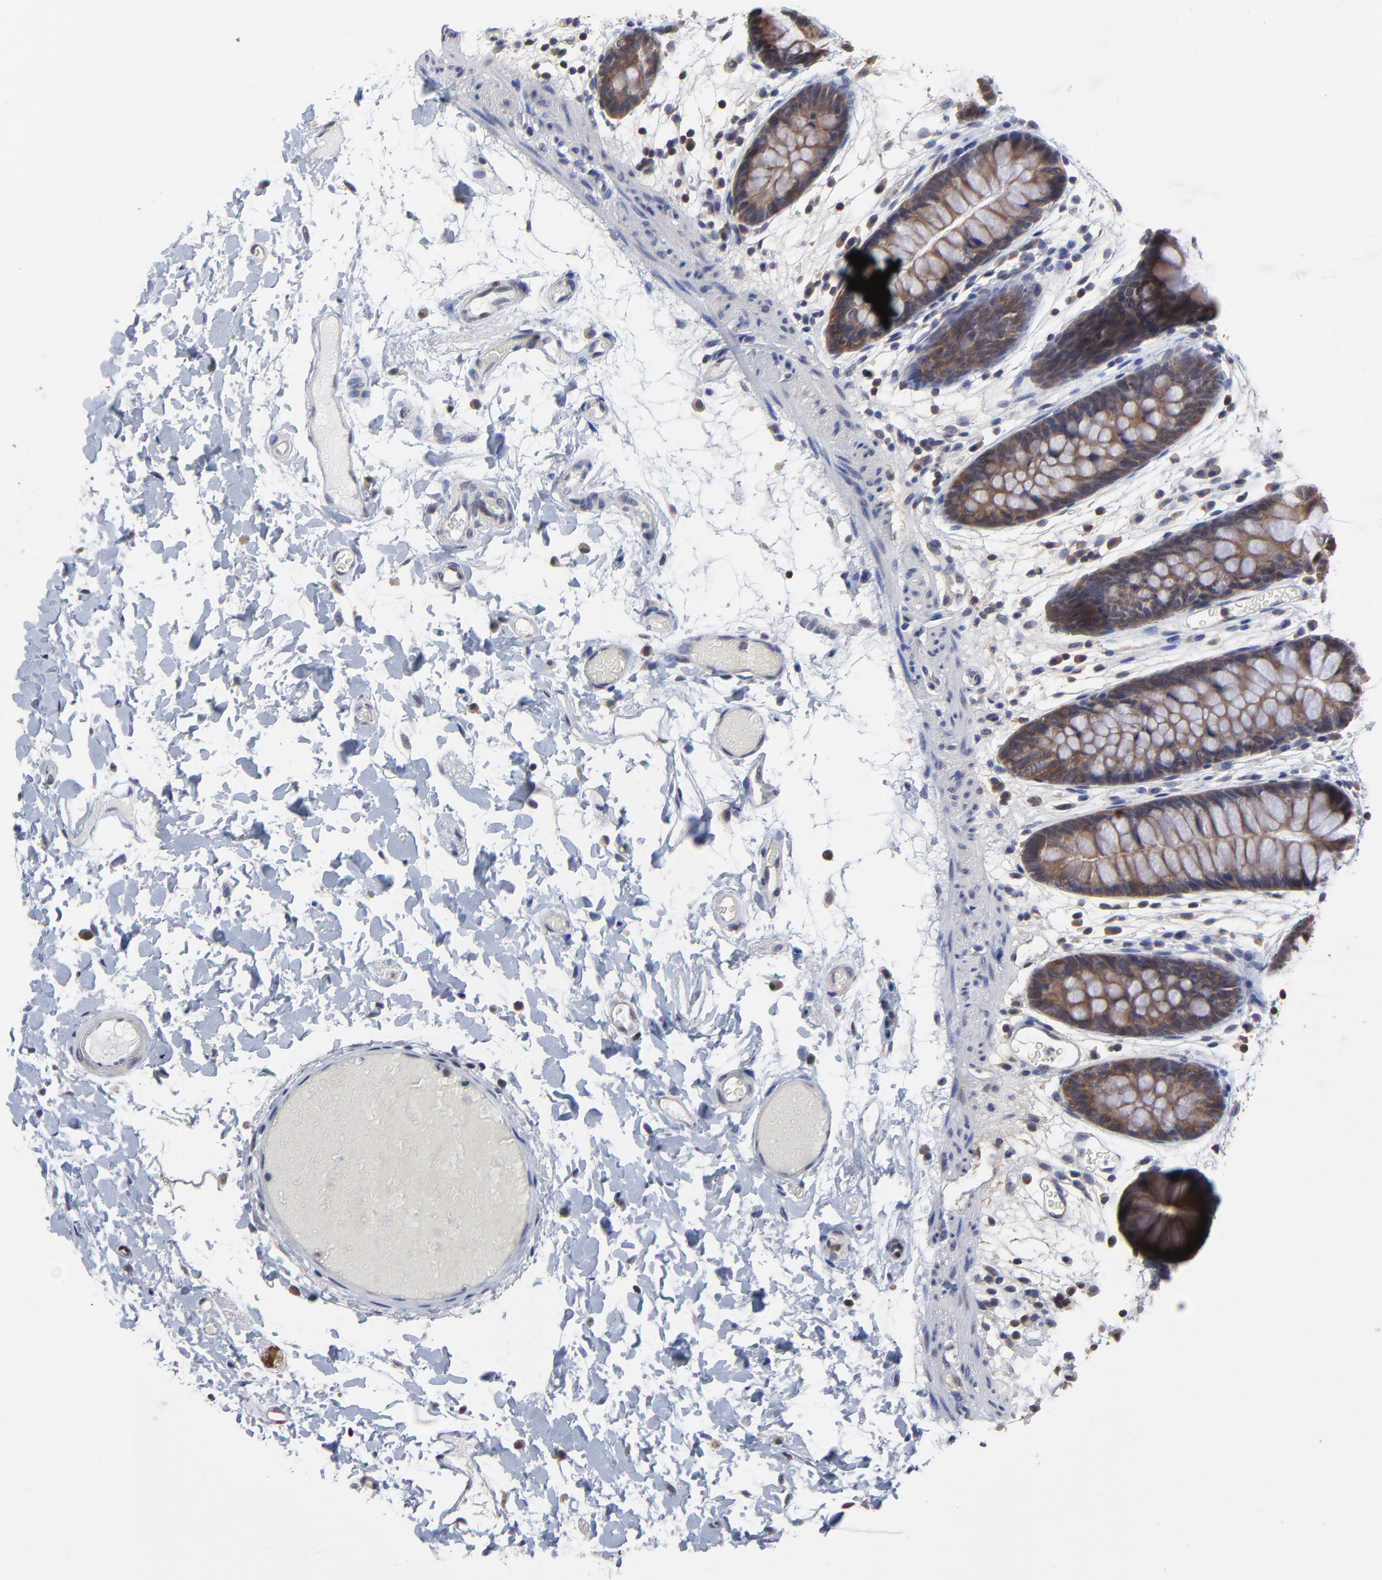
{"staining": {"intensity": "negative", "quantity": "none", "location": "none"}, "tissue": "colon", "cell_type": "Endothelial cells", "image_type": "normal", "snomed": [{"axis": "morphology", "description": "Normal tissue, NOS"}, {"axis": "topography", "description": "Smooth muscle"}, {"axis": "topography", "description": "Colon"}], "caption": "The micrograph exhibits no significant positivity in endothelial cells of colon.", "gene": "CCT2", "patient": {"sex": "male", "age": 67}}